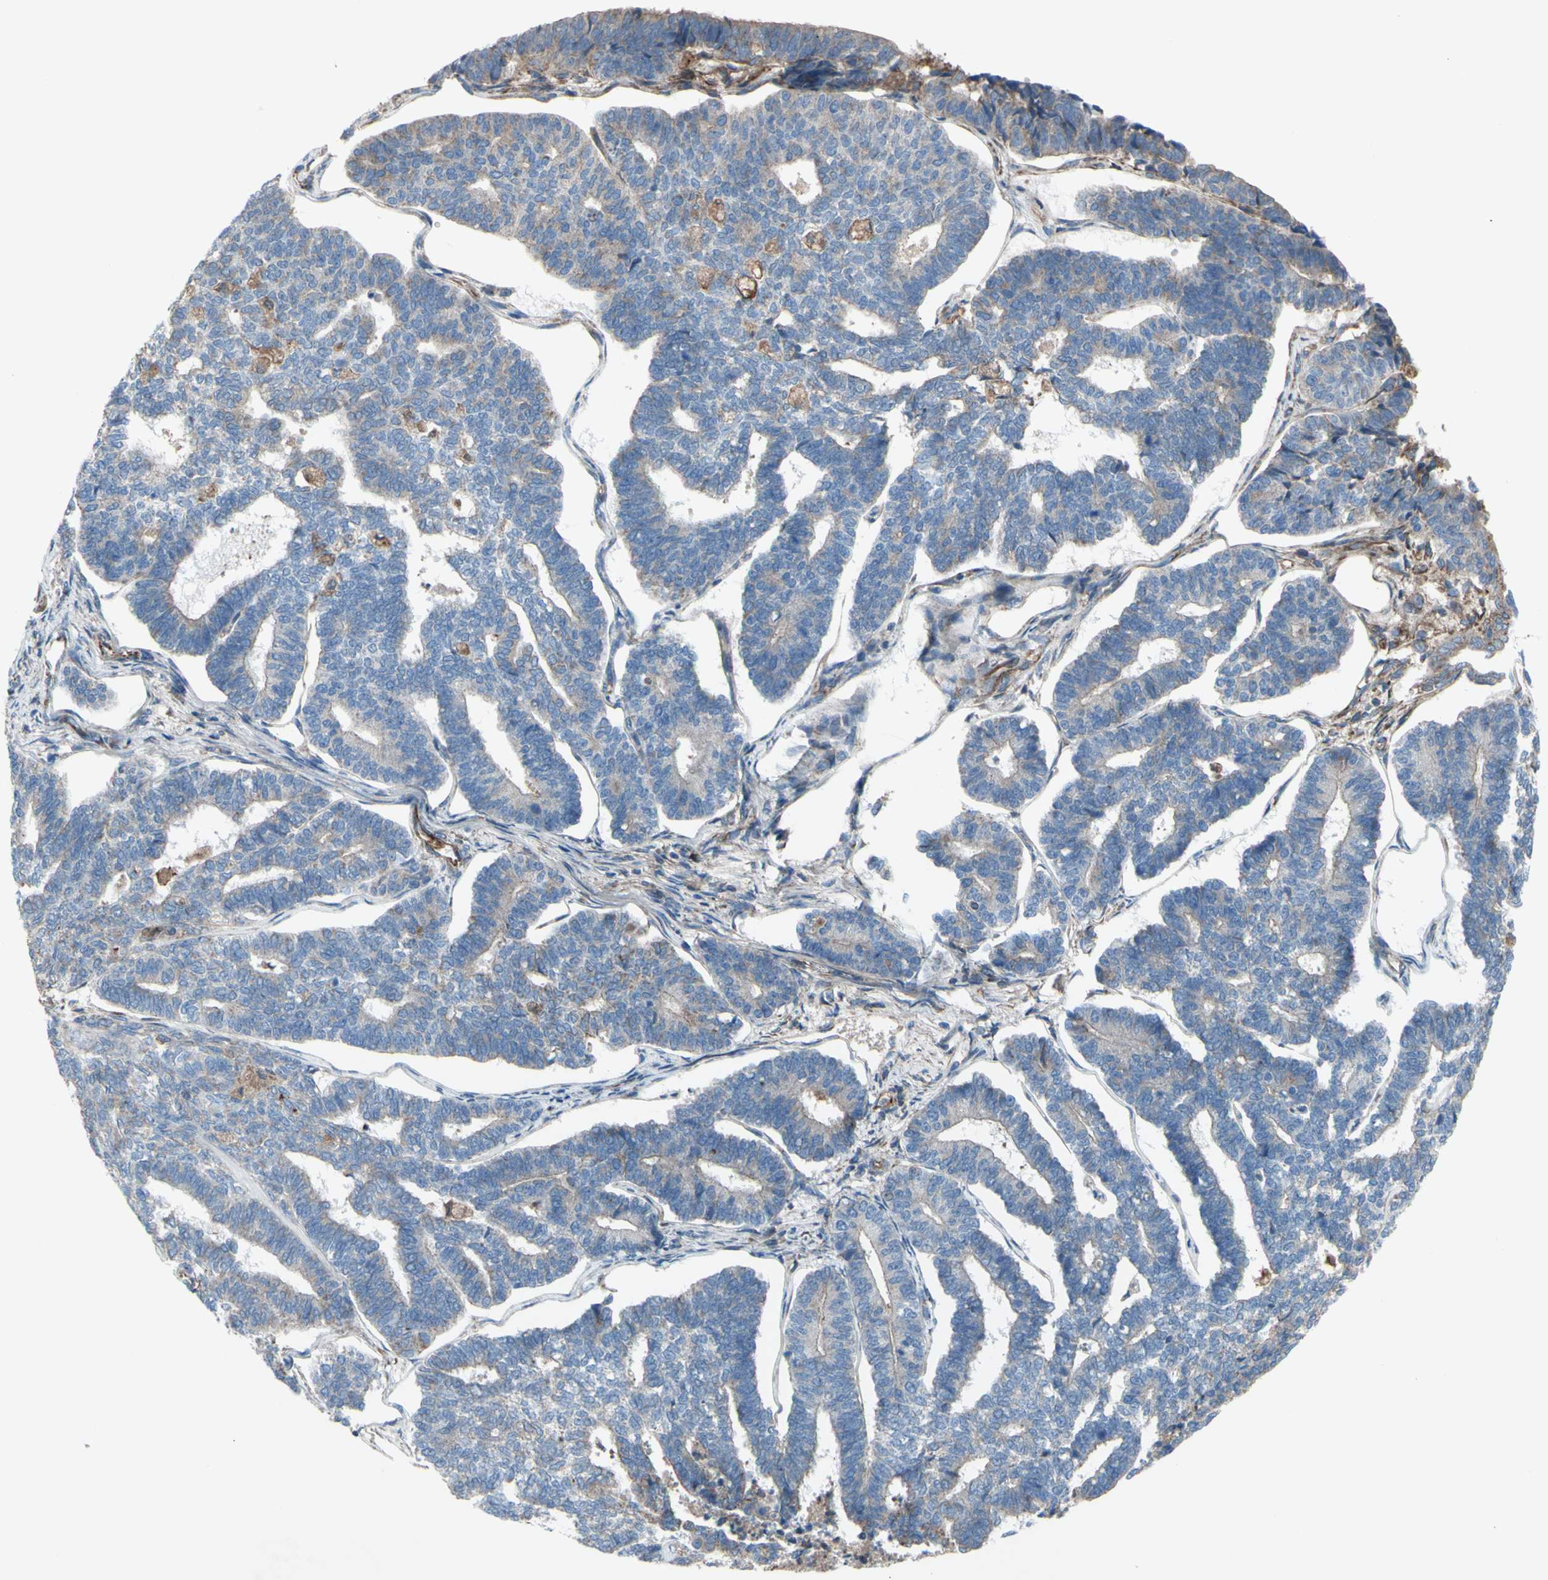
{"staining": {"intensity": "weak", "quantity": "25%-75%", "location": "cytoplasmic/membranous"}, "tissue": "endometrial cancer", "cell_type": "Tumor cells", "image_type": "cancer", "snomed": [{"axis": "morphology", "description": "Adenocarcinoma, NOS"}, {"axis": "topography", "description": "Endometrium"}], "caption": "Weak cytoplasmic/membranous protein staining is present in approximately 25%-75% of tumor cells in endometrial cancer (adenocarcinoma). (IHC, brightfield microscopy, high magnification).", "gene": "EMC7", "patient": {"sex": "female", "age": 70}}